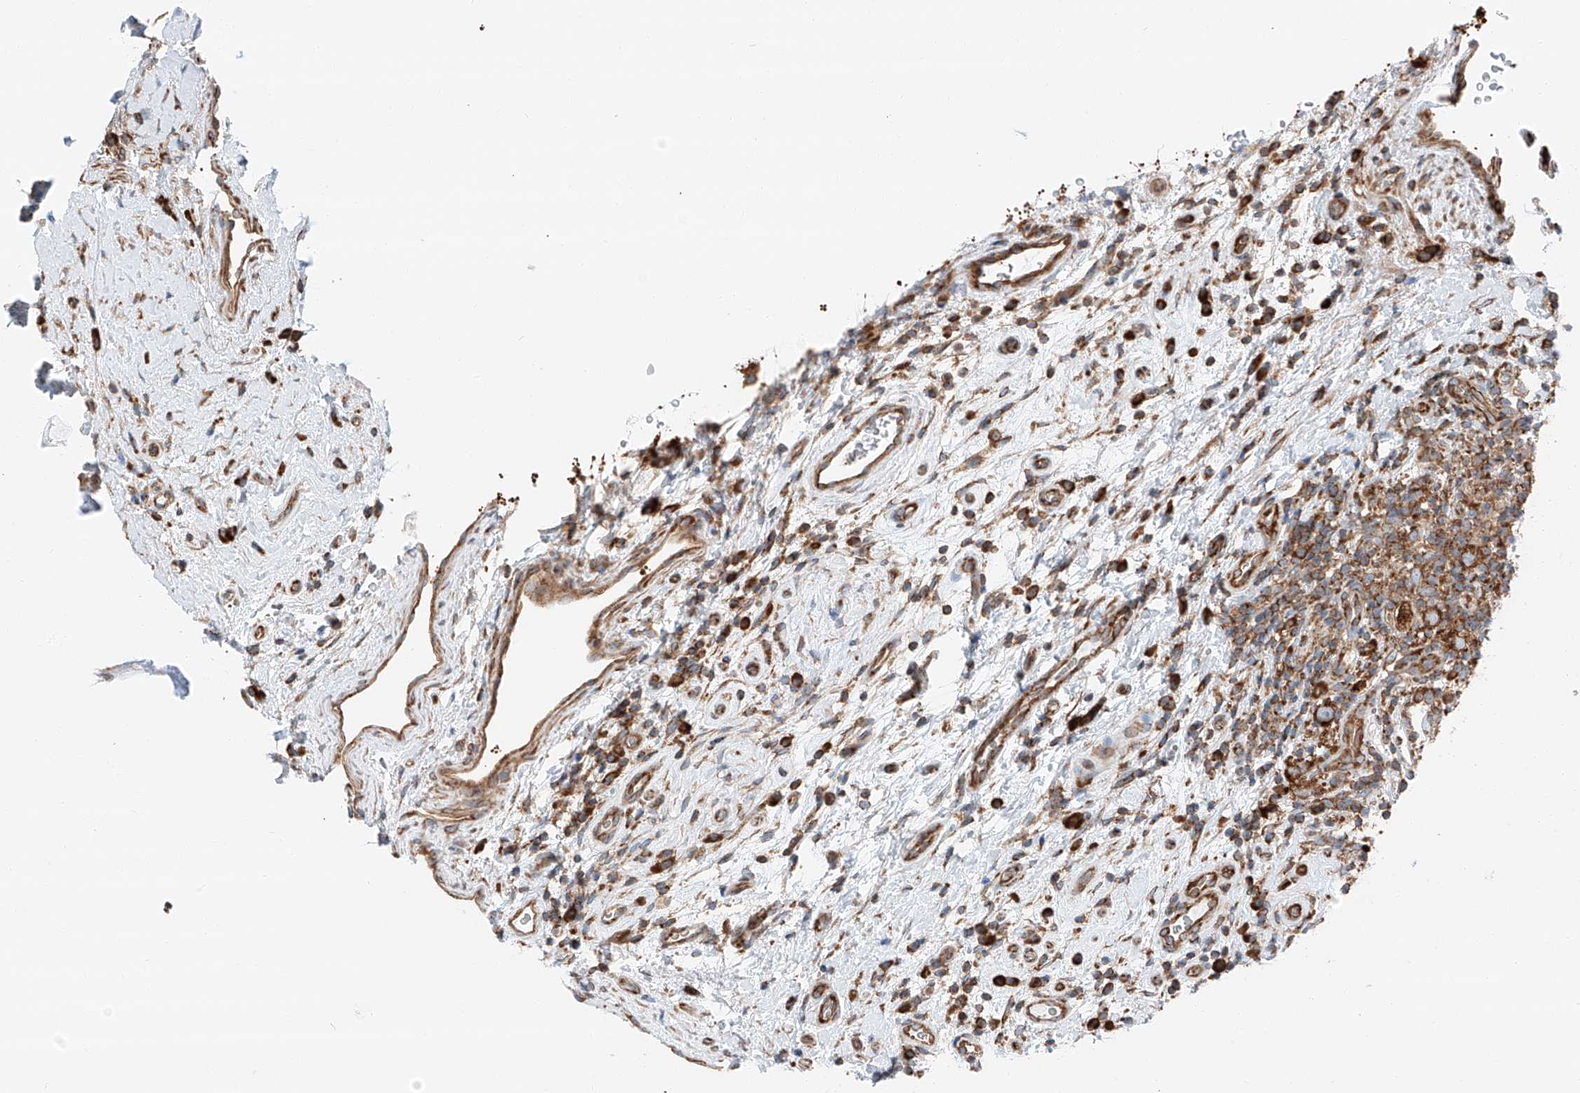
{"staining": {"intensity": "moderate", "quantity": ">75%", "location": "cytoplasmic/membranous"}, "tissue": "testis cancer", "cell_type": "Tumor cells", "image_type": "cancer", "snomed": [{"axis": "morphology", "description": "Seminoma, NOS"}, {"axis": "topography", "description": "Testis"}], "caption": "Immunohistochemical staining of testis cancer (seminoma) displays medium levels of moderate cytoplasmic/membranous expression in approximately >75% of tumor cells. Immunohistochemistry (ihc) stains the protein of interest in brown and the nuclei are stained blue.", "gene": "ZC3H15", "patient": {"sex": "male", "age": 49}}